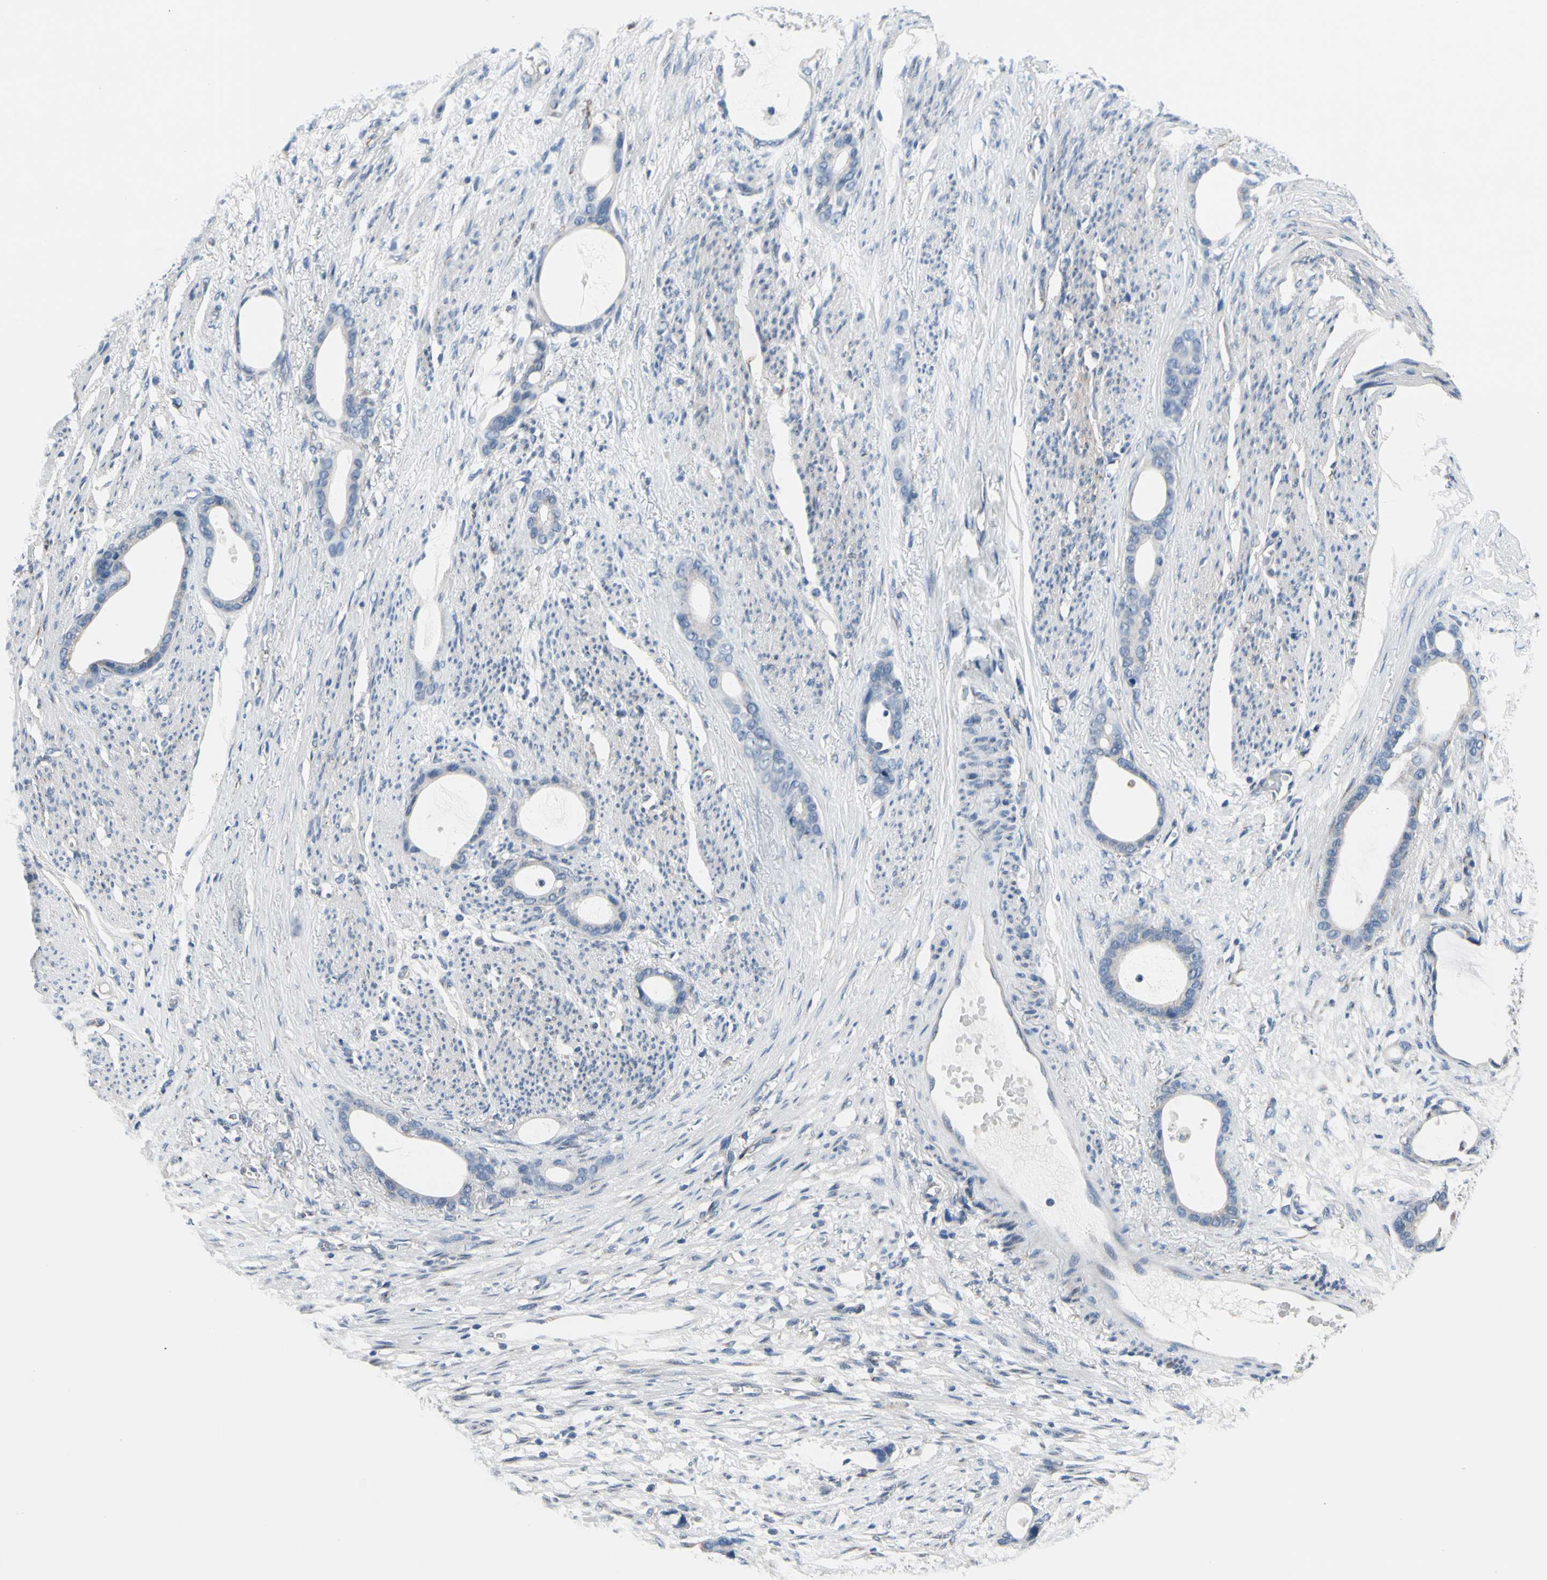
{"staining": {"intensity": "negative", "quantity": "none", "location": "none"}, "tissue": "stomach cancer", "cell_type": "Tumor cells", "image_type": "cancer", "snomed": [{"axis": "morphology", "description": "Adenocarcinoma, NOS"}, {"axis": "topography", "description": "Stomach"}], "caption": "This is a histopathology image of immunohistochemistry staining of stomach adenocarcinoma, which shows no staining in tumor cells.", "gene": "PRKAR2B", "patient": {"sex": "female", "age": 75}}